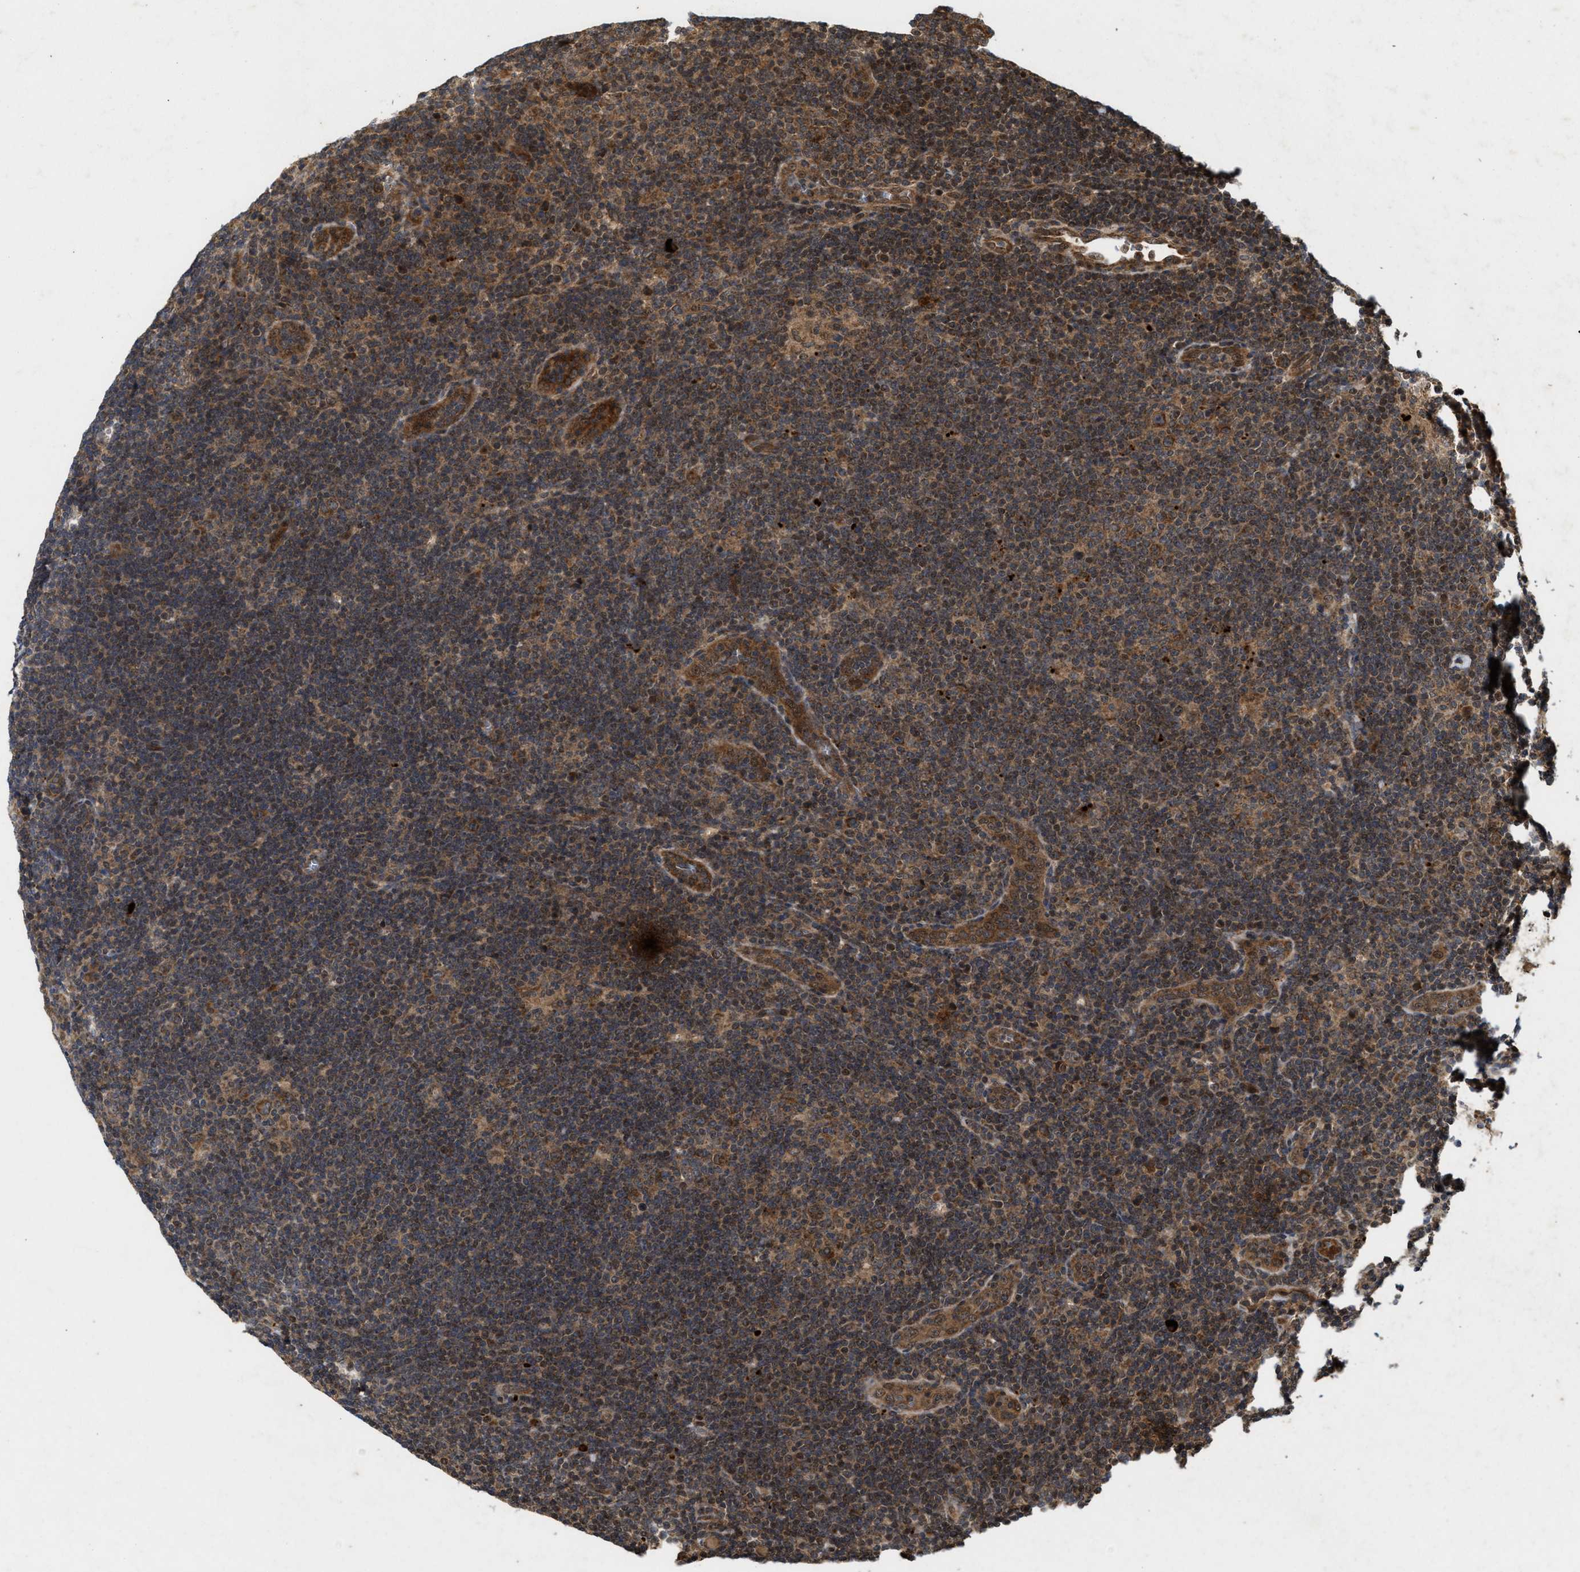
{"staining": {"intensity": "moderate", "quantity": ">75%", "location": "cytoplasmic/membranous"}, "tissue": "lymphoma", "cell_type": "Tumor cells", "image_type": "cancer", "snomed": [{"axis": "morphology", "description": "Hodgkin's disease, NOS"}, {"axis": "topography", "description": "Lymph node"}], "caption": "About >75% of tumor cells in Hodgkin's disease reveal moderate cytoplasmic/membranous protein expression as visualized by brown immunohistochemical staining.", "gene": "CFLAR", "patient": {"sex": "female", "age": 57}}